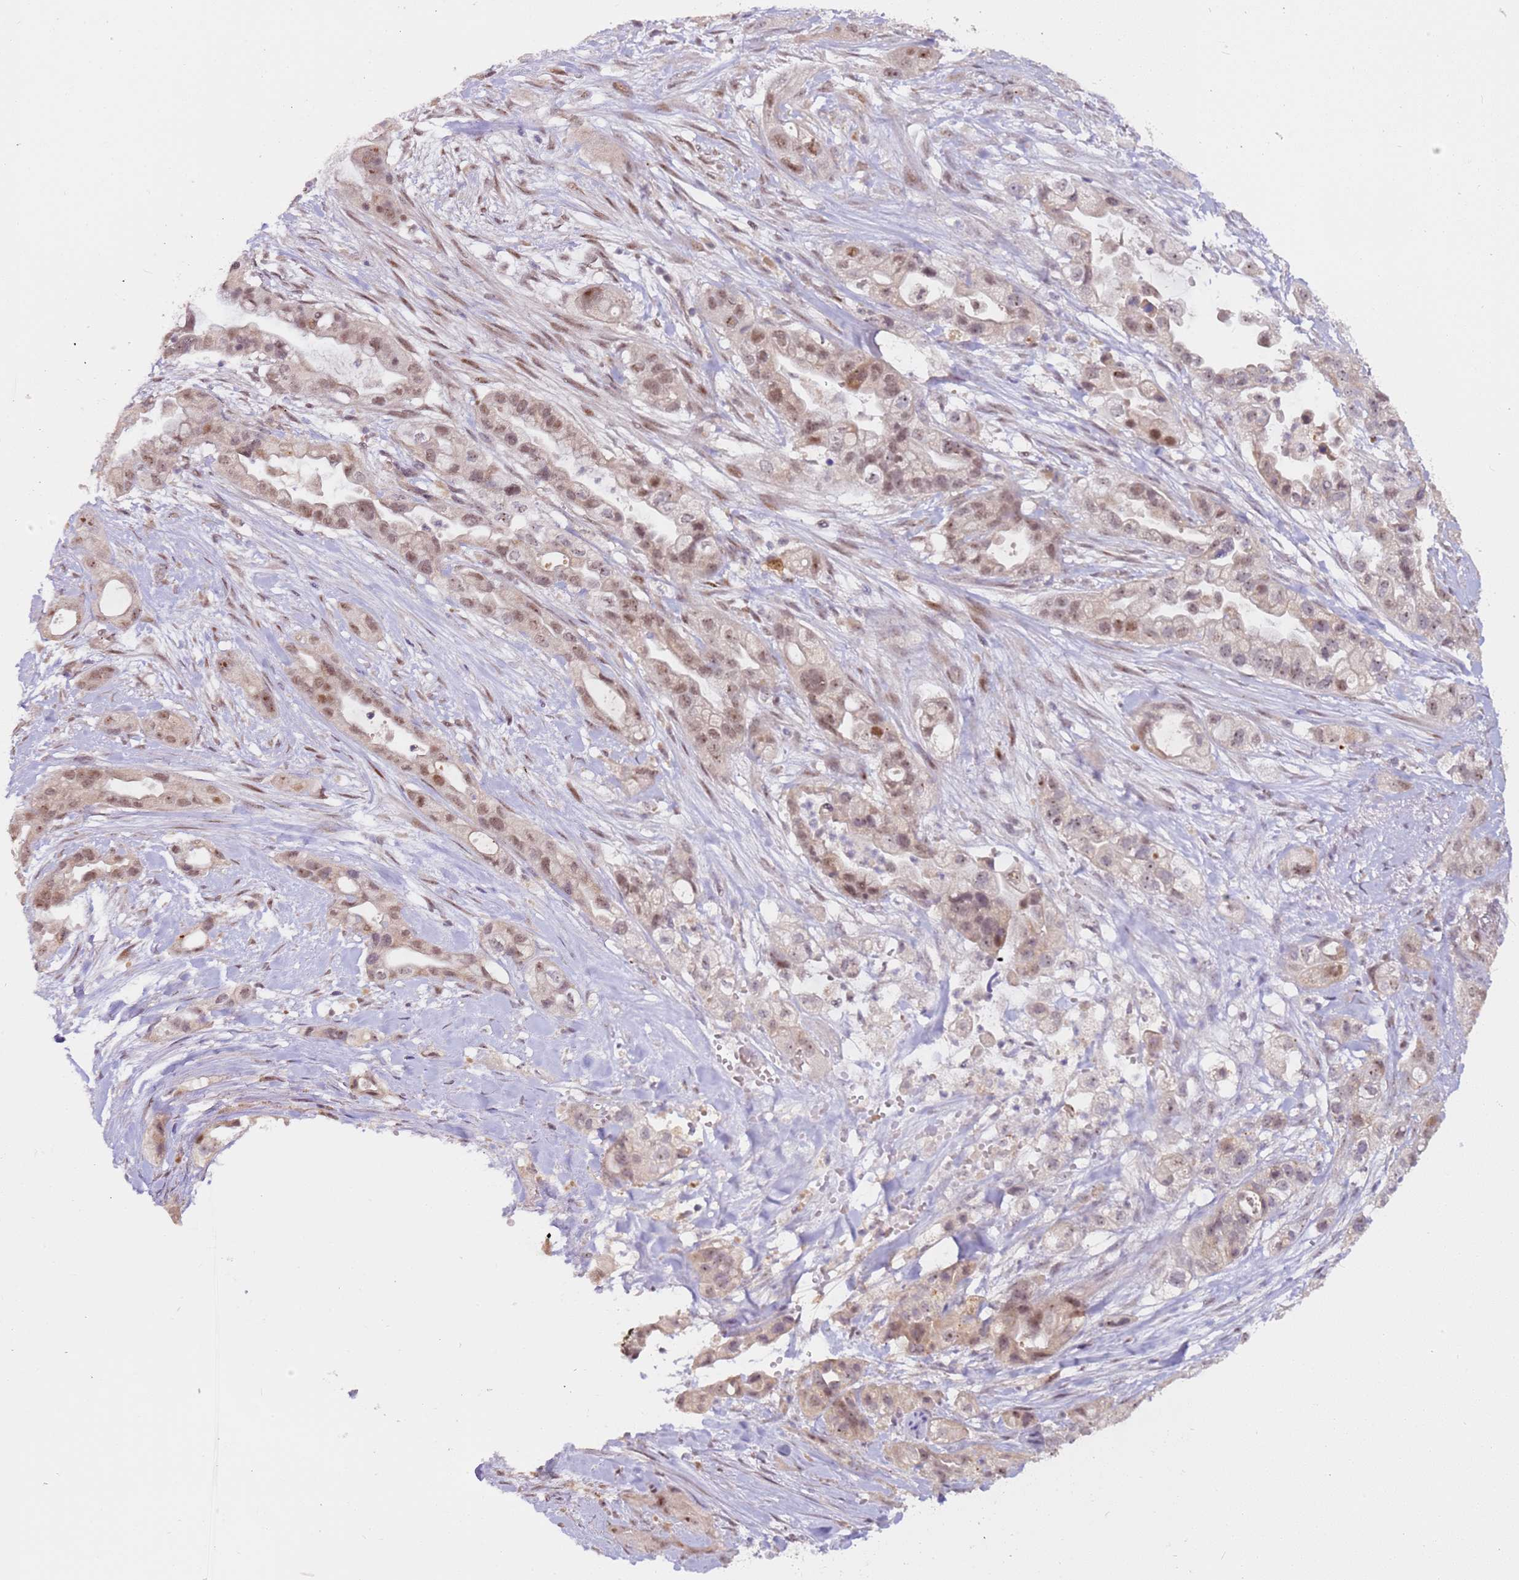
{"staining": {"intensity": "moderate", "quantity": ">75%", "location": "nuclear"}, "tissue": "pancreatic cancer", "cell_type": "Tumor cells", "image_type": "cancer", "snomed": [{"axis": "morphology", "description": "Adenocarcinoma, NOS"}, {"axis": "topography", "description": "Pancreas"}], "caption": "Immunohistochemical staining of adenocarcinoma (pancreatic) displays medium levels of moderate nuclear staining in approximately >75% of tumor cells.", "gene": "LGALSL", "patient": {"sex": "male", "age": 44}}